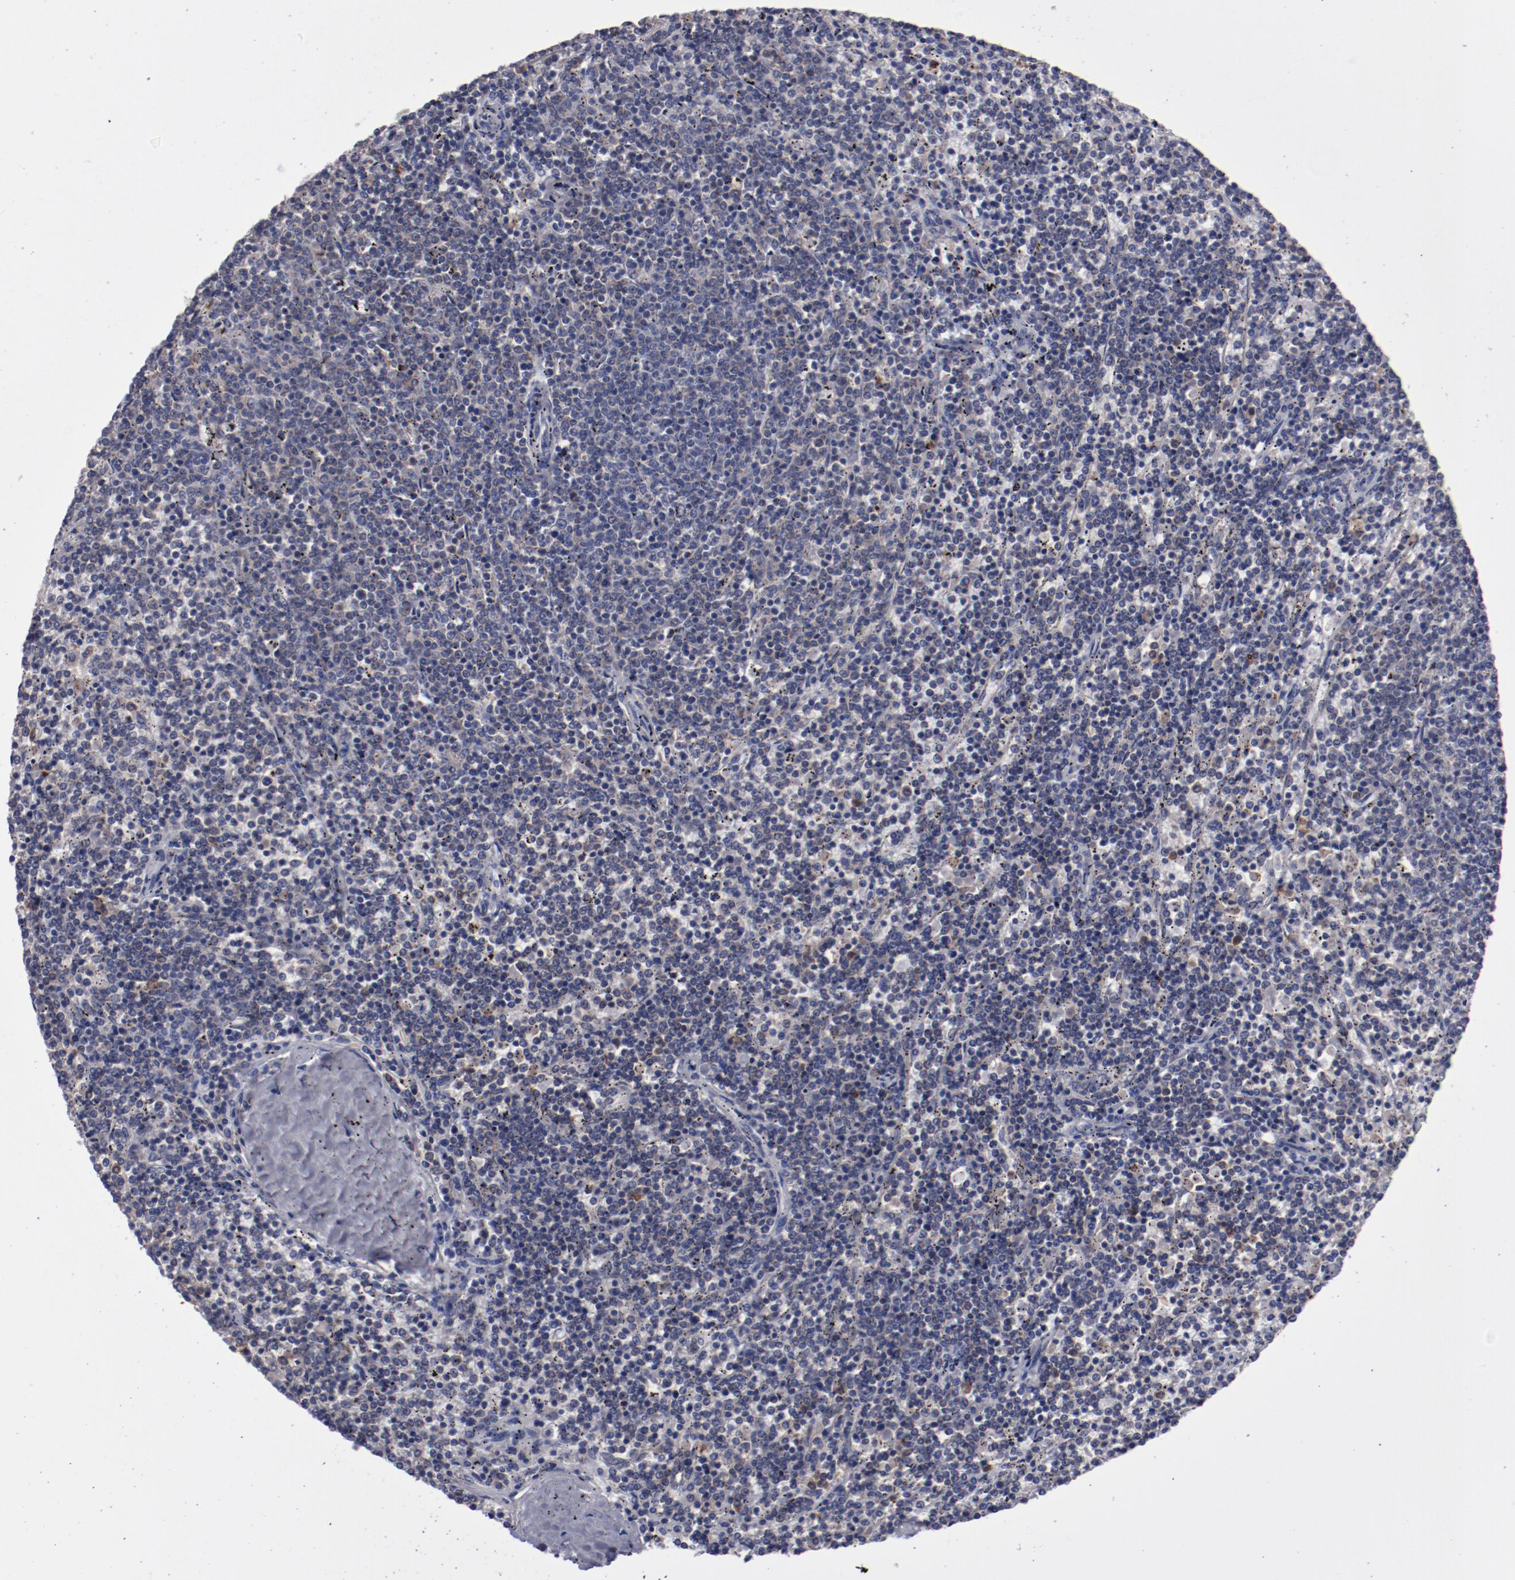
{"staining": {"intensity": "moderate", "quantity": "<25%", "location": "cytoplasmic/membranous"}, "tissue": "lymphoma", "cell_type": "Tumor cells", "image_type": "cancer", "snomed": [{"axis": "morphology", "description": "Malignant lymphoma, non-Hodgkin's type, Low grade"}, {"axis": "topography", "description": "Spleen"}], "caption": "High-magnification brightfield microscopy of malignant lymphoma, non-Hodgkin's type (low-grade) stained with DAB (brown) and counterstained with hematoxylin (blue). tumor cells exhibit moderate cytoplasmic/membranous staining is present in about<25% of cells. Using DAB (3,3'-diaminobenzidine) (brown) and hematoxylin (blue) stains, captured at high magnification using brightfield microscopy.", "gene": "FGR", "patient": {"sex": "female", "age": 50}}